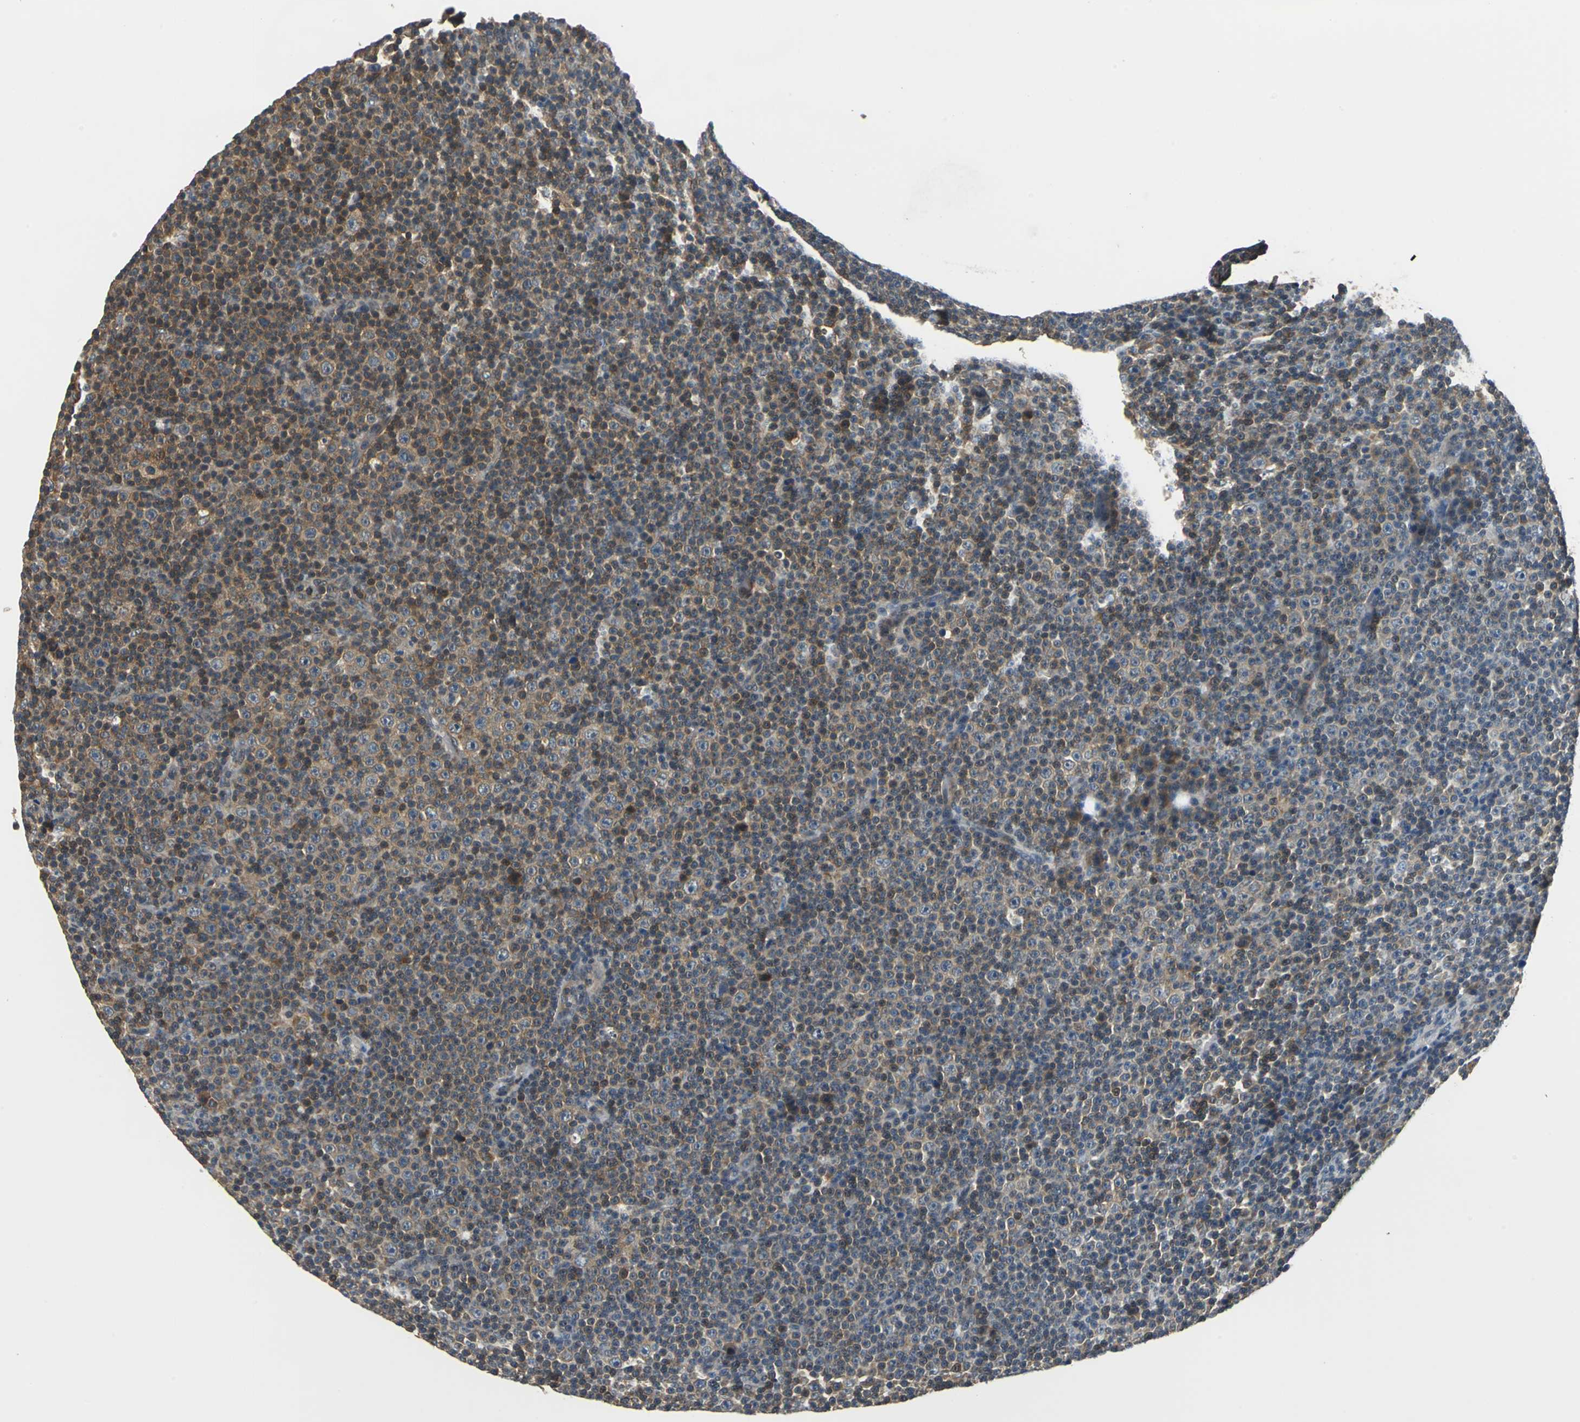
{"staining": {"intensity": "moderate", "quantity": ">75%", "location": "cytoplasmic/membranous,nuclear"}, "tissue": "lymphoma", "cell_type": "Tumor cells", "image_type": "cancer", "snomed": [{"axis": "morphology", "description": "Malignant lymphoma, non-Hodgkin's type, Low grade"}, {"axis": "topography", "description": "Lymph node"}], "caption": "Tumor cells display medium levels of moderate cytoplasmic/membranous and nuclear expression in approximately >75% of cells in low-grade malignant lymphoma, non-Hodgkin's type. (Brightfield microscopy of DAB IHC at high magnification).", "gene": "ARPC3", "patient": {"sex": "female", "age": 67}}